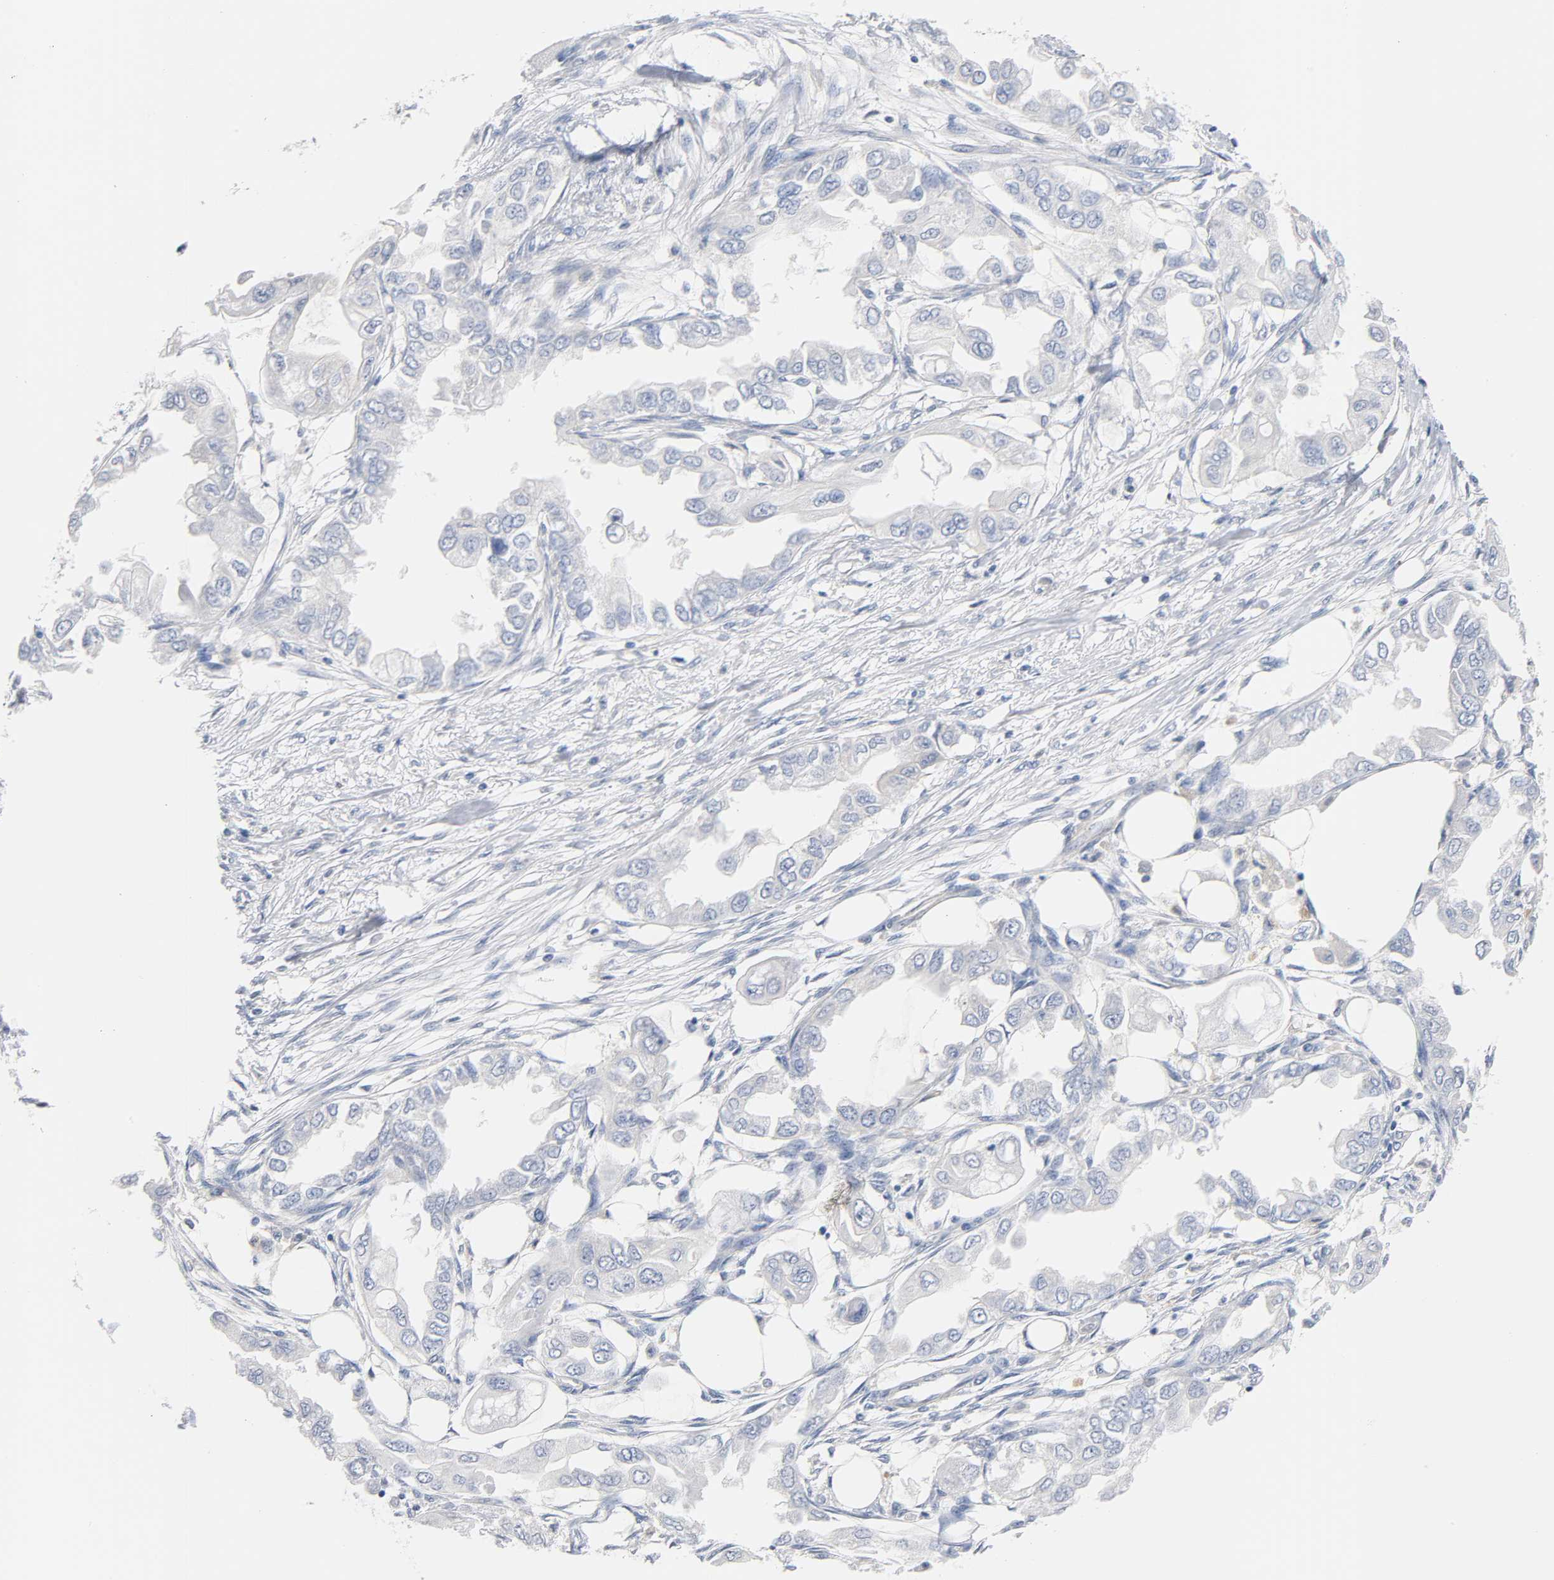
{"staining": {"intensity": "negative", "quantity": "none", "location": "none"}, "tissue": "endometrial cancer", "cell_type": "Tumor cells", "image_type": "cancer", "snomed": [{"axis": "morphology", "description": "Adenocarcinoma, NOS"}, {"axis": "topography", "description": "Endometrium"}], "caption": "This is an IHC photomicrograph of human endometrial adenocarcinoma. There is no staining in tumor cells.", "gene": "MALT1", "patient": {"sex": "female", "age": 67}}